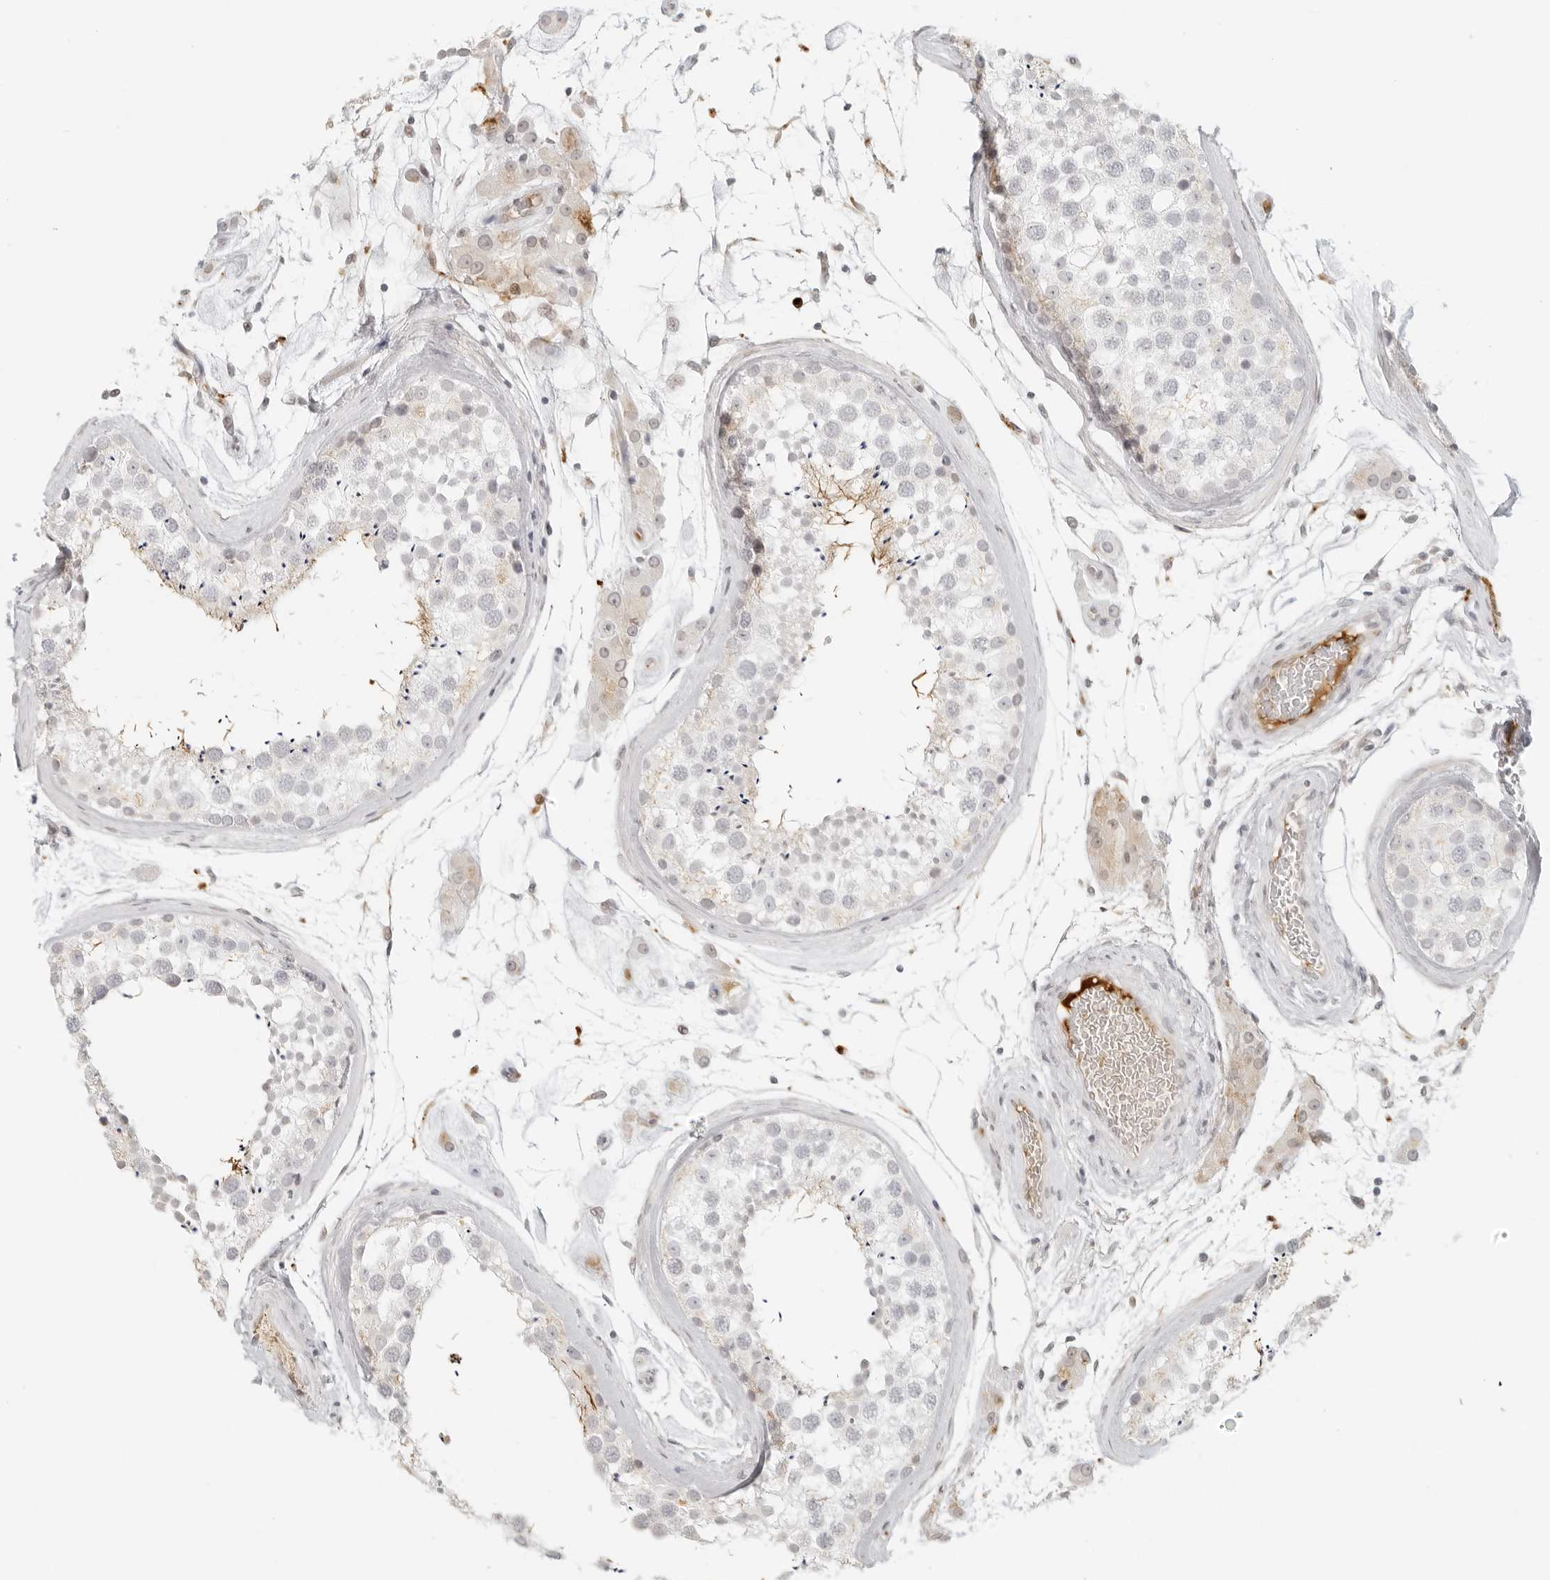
{"staining": {"intensity": "negative", "quantity": "none", "location": "none"}, "tissue": "testis", "cell_type": "Cells in seminiferous ducts", "image_type": "normal", "snomed": [{"axis": "morphology", "description": "Normal tissue, NOS"}, {"axis": "topography", "description": "Testis"}], "caption": "The photomicrograph shows no significant staining in cells in seminiferous ducts of testis. (Immunohistochemistry (ihc), brightfield microscopy, high magnification).", "gene": "ZNF678", "patient": {"sex": "male", "age": 46}}